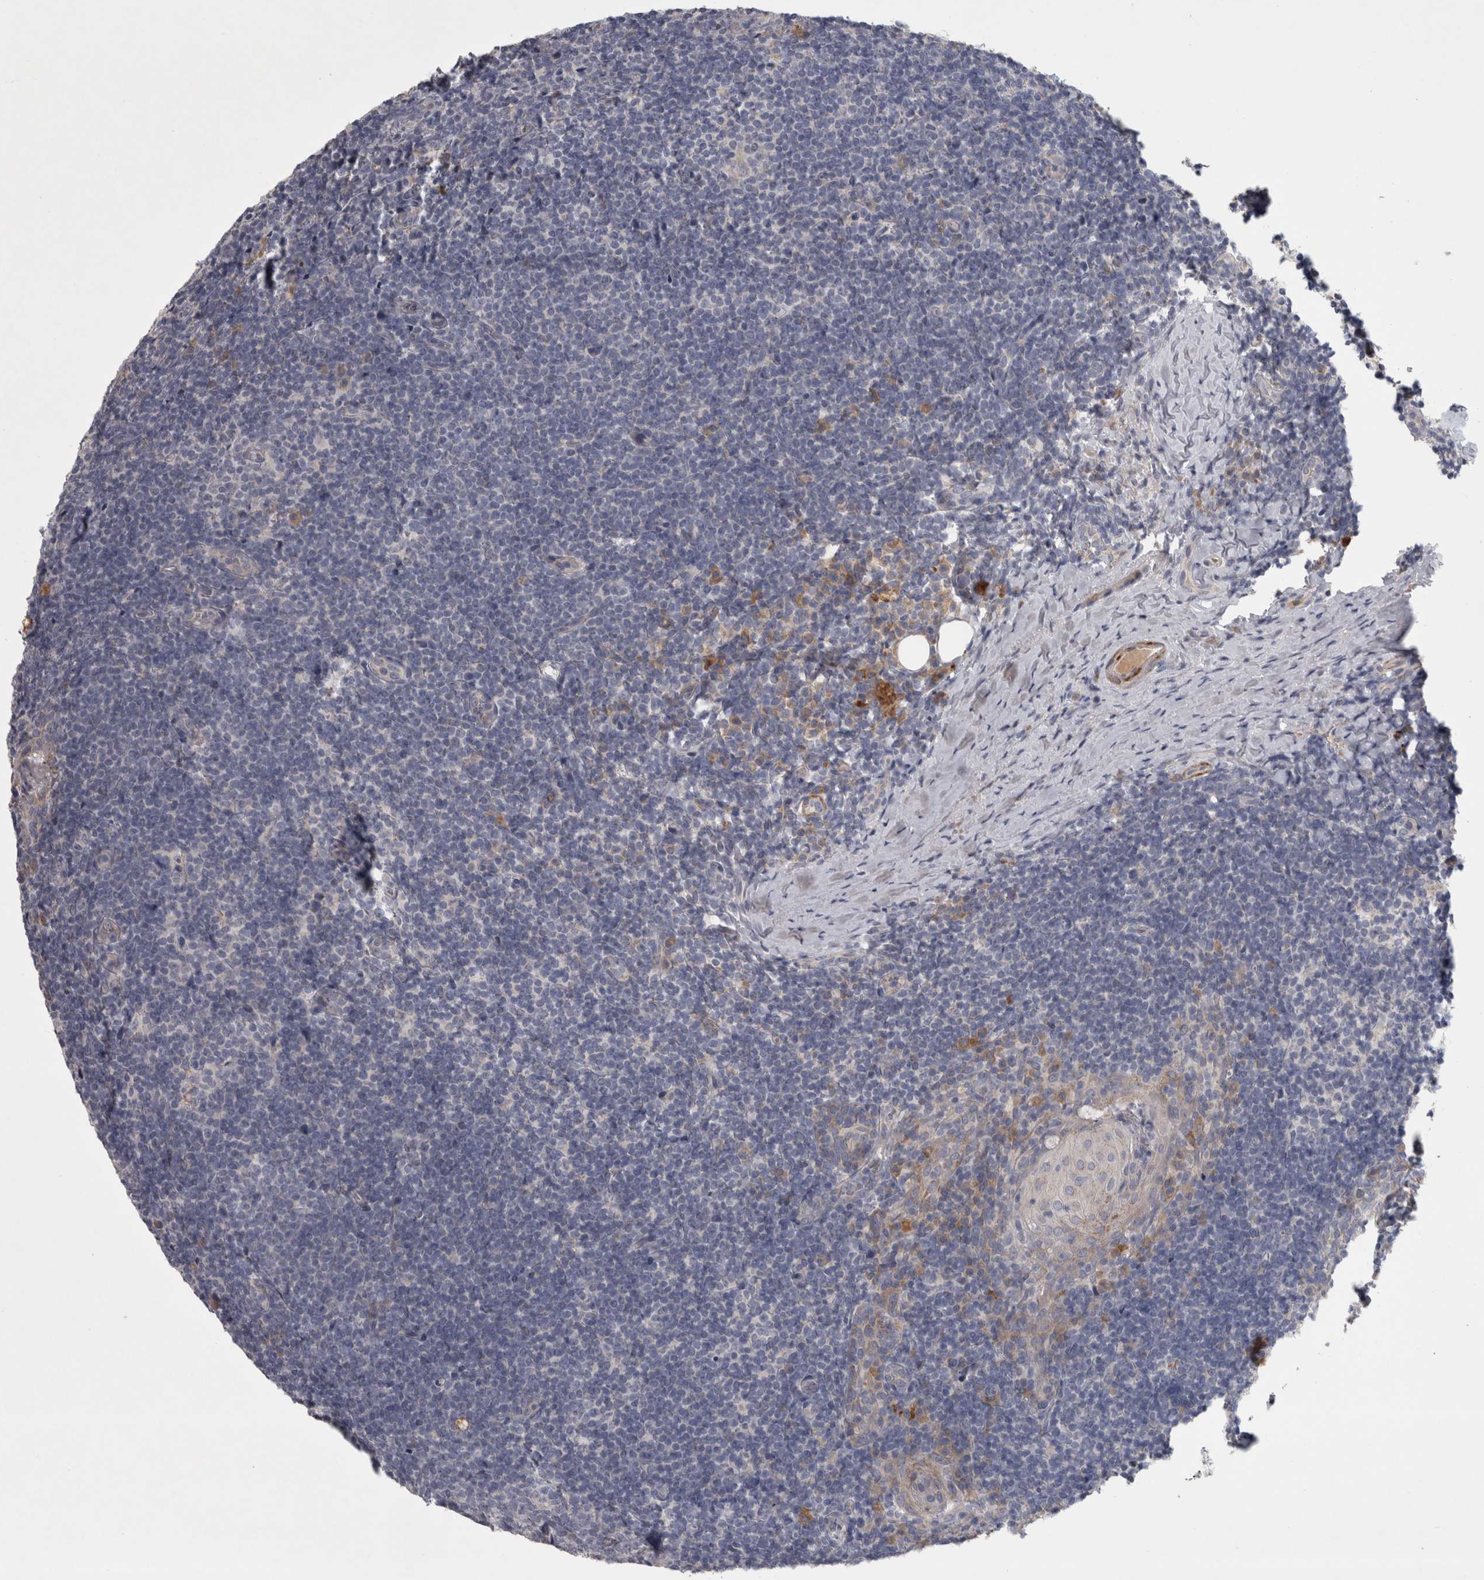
{"staining": {"intensity": "negative", "quantity": "none", "location": "none"}, "tissue": "tonsil", "cell_type": "Germinal center cells", "image_type": "normal", "snomed": [{"axis": "morphology", "description": "Normal tissue, NOS"}, {"axis": "topography", "description": "Tonsil"}], "caption": "Micrograph shows no significant protein expression in germinal center cells of benign tonsil. (DAB immunohistochemistry (IHC) visualized using brightfield microscopy, high magnification).", "gene": "DBT", "patient": {"sex": "male", "age": 37}}